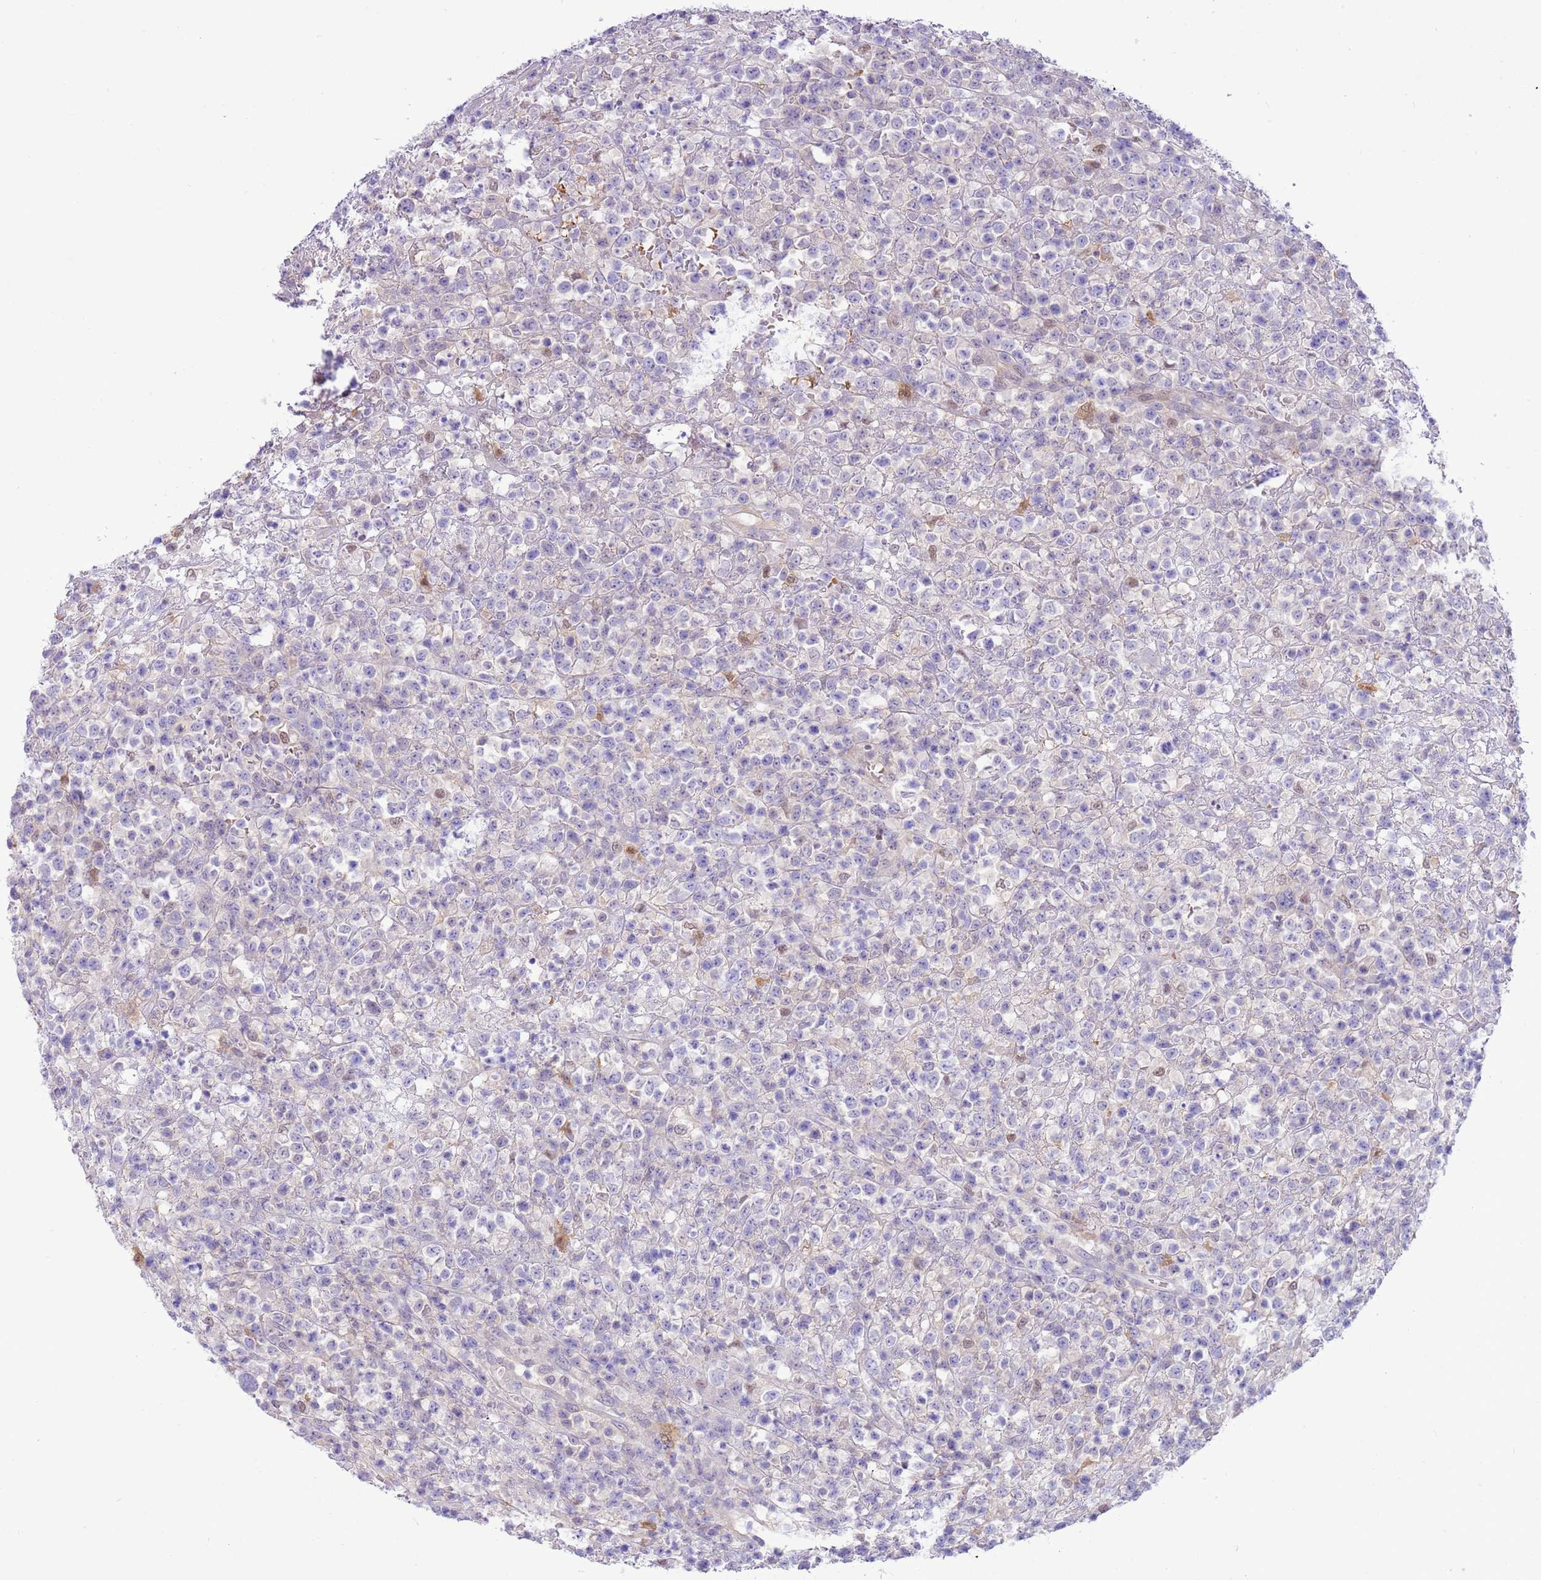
{"staining": {"intensity": "negative", "quantity": "none", "location": "none"}, "tissue": "lymphoma", "cell_type": "Tumor cells", "image_type": "cancer", "snomed": [{"axis": "morphology", "description": "Malignant lymphoma, non-Hodgkin's type, High grade"}, {"axis": "topography", "description": "Colon"}], "caption": "An image of high-grade malignant lymphoma, non-Hodgkin's type stained for a protein shows no brown staining in tumor cells.", "gene": "DDI2", "patient": {"sex": "female", "age": 53}}